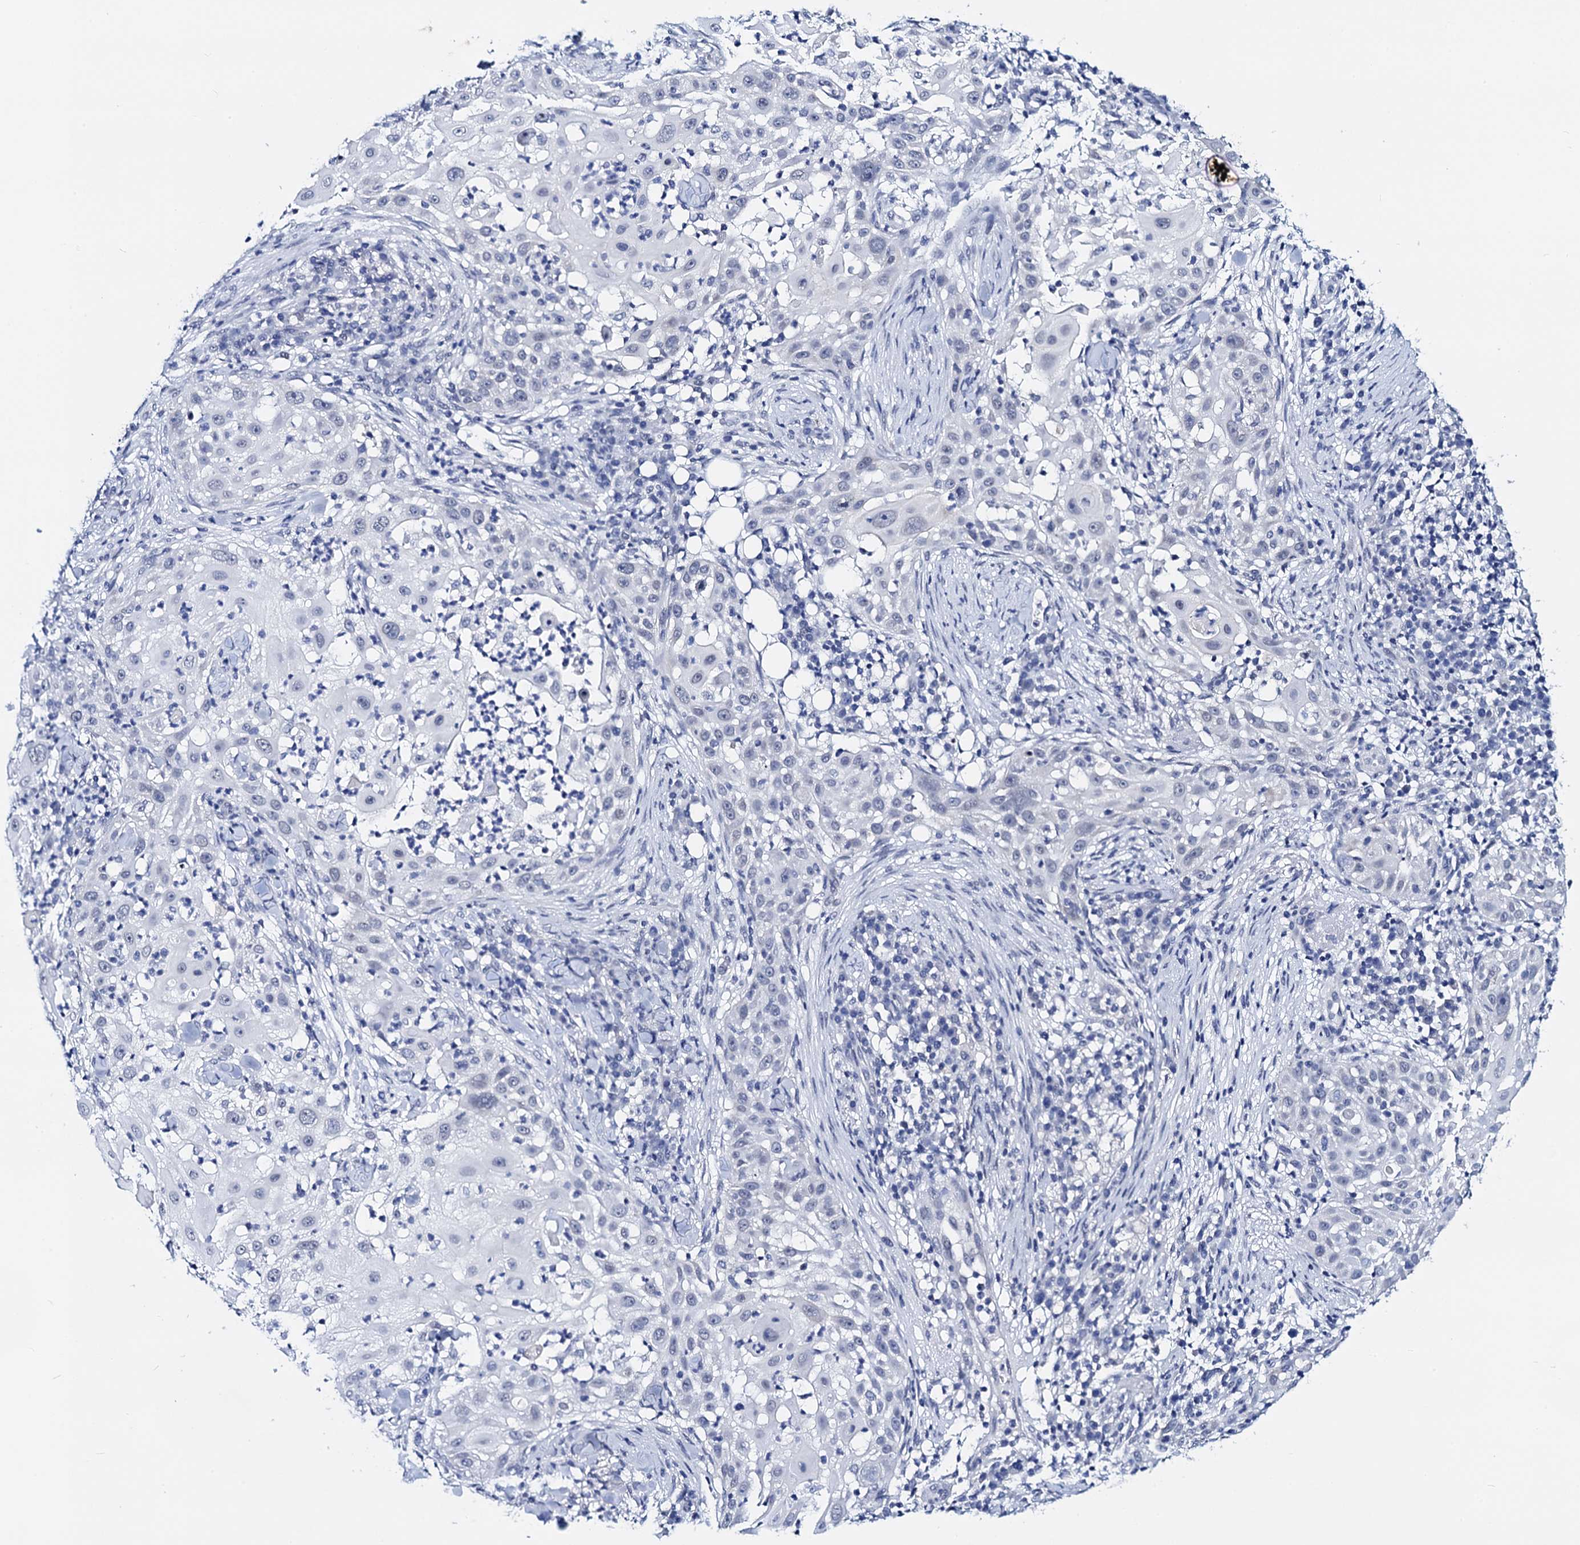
{"staining": {"intensity": "negative", "quantity": "none", "location": "none"}, "tissue": "skin cancer", "cell_type": "Tumor cells", "image_type": "cancer", "snomed": [{"axis": "morphology", "description": "Squamous cell carcinoma, NOS"}, {"axis": "topography", "description": "Skin"}], "caption": "The immunohistochemistry (IHC) photomicrograph has no significant staining in tumor cells of skin squamous cell carcinoma tissue.", "gene": "C16orf87", "patient": {"sex": "female", "age": 44}}